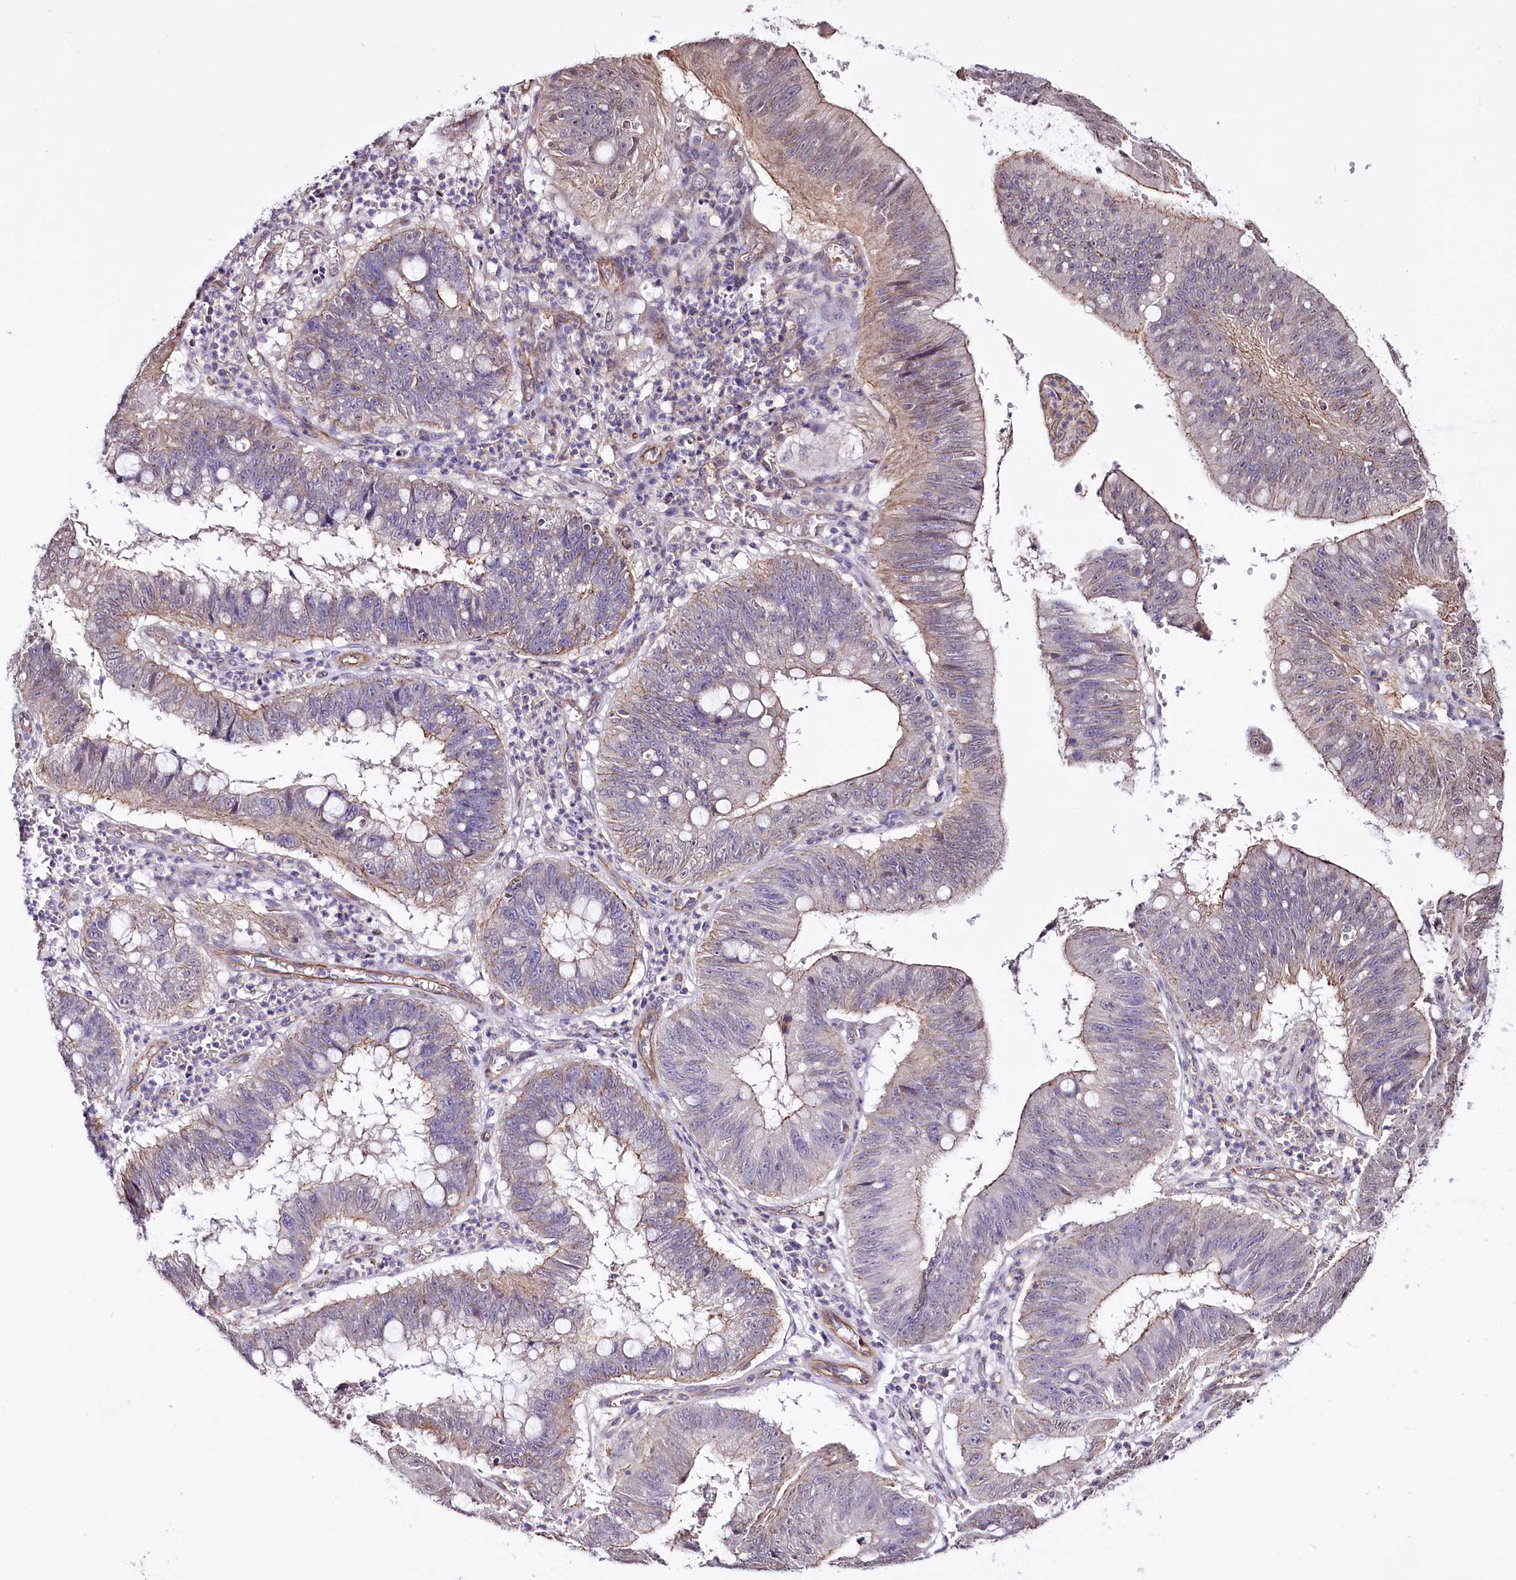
{"staining": {"intensity": "weak", "quantity": "<25%", "location": "cytoplasmic/membranous"}, "tissue": "stomach cancer", "cell_type": "Tumor cells", "image_type": "cancer", "snomed": [{"axis": "morphology", "description": "Adenocarcinoma, NOS"}, {"axis": "topography", "description": "Stomach"}], "caption": "Human stomach adenocarcinoma stained for a protein using IHC exhibits no positivity in tumor cells.", "gene": "ST7", "patient": {"sex": "male", "age": 59}}